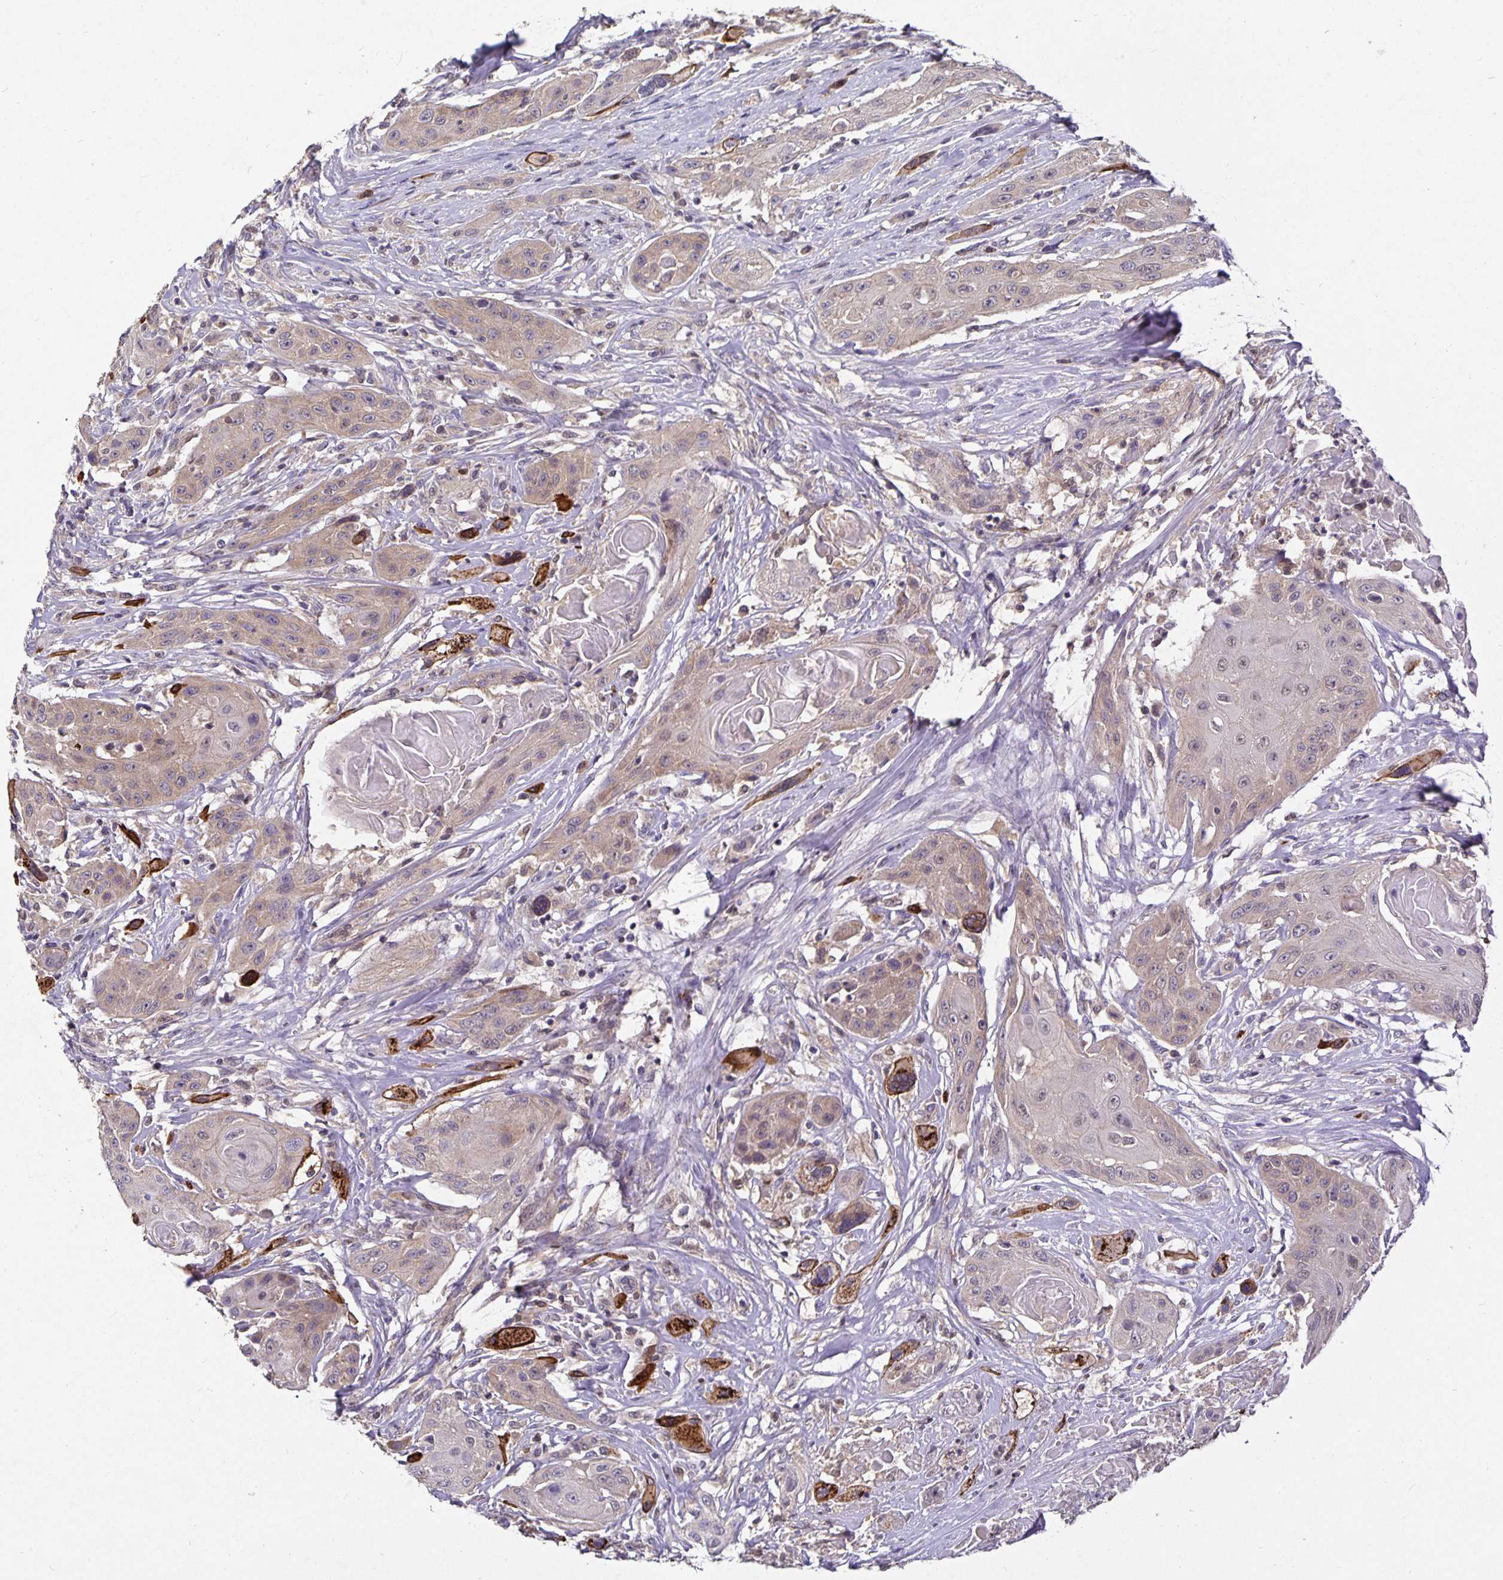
{"staining": {"intensity": "weak", "quantity": "25%-75%", "location": "cytoplasmic/membranous"}, "tissue": "head and neck cancer", "cell_type": "Tumor cells", "image_type": "cancer", "snomed": [{"axis": "morphology", "description": "Squamous cell carcinoma, NOS"}, {"axis": "topography", "description": "Oral tissue"}, {"axis": "topography", "description": "Head-Neck"}, {"axis": "topography", "description": "Neck, NOS"}], "caption": "There is low levels of weak cytoplasmic/membranous positivity in tumor cells of squamous cell carcinoma (head and neck), as demonstrated by immunohistochemical staining (brown color).", "gene": "HEPN1", "patient": {"sex": "female", "age": 55}}